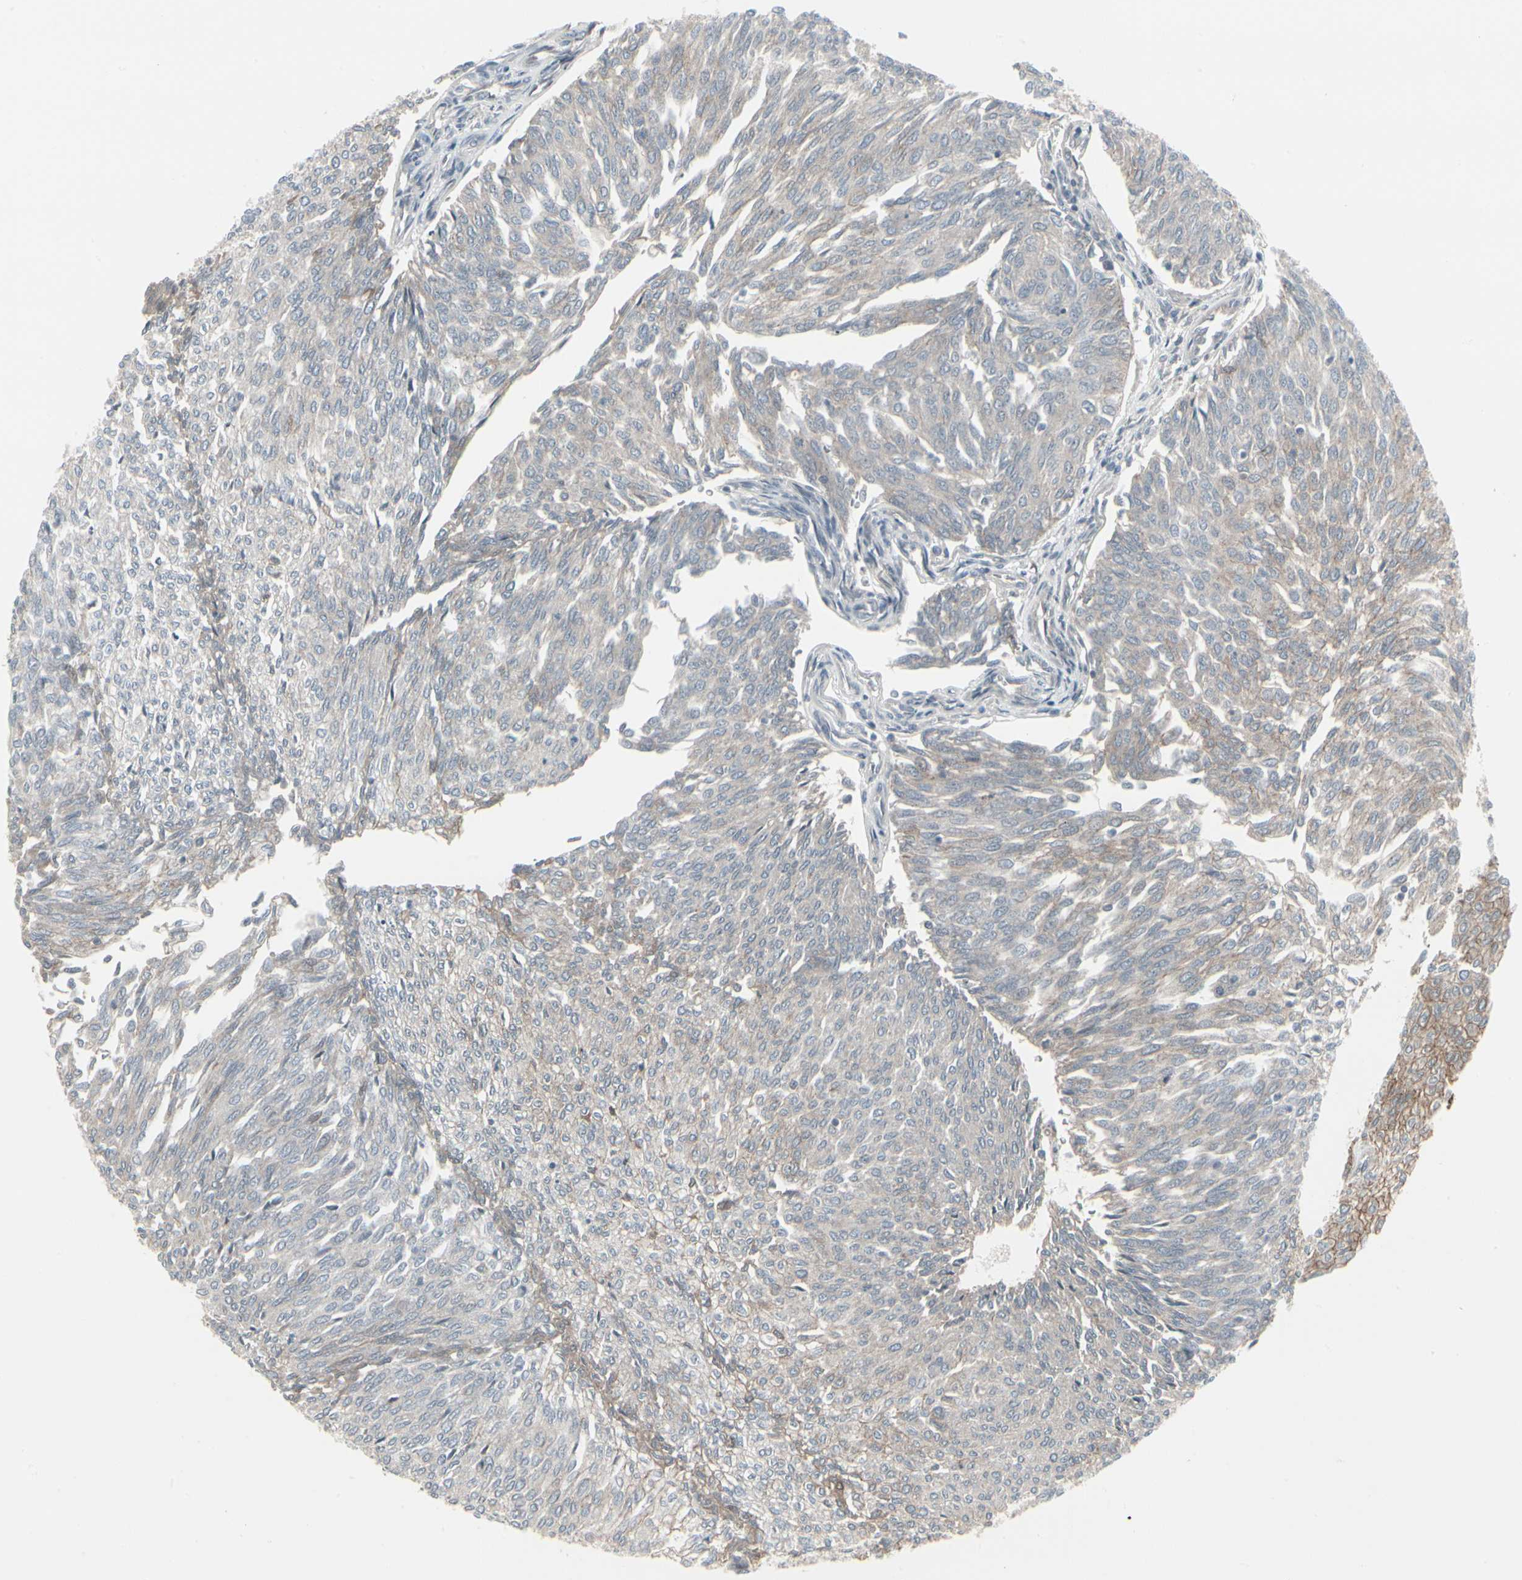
{"staining": {"intensity": "weak", "quantity": "25%-75%", "location": "cytoplasmic/membranous"}, "tissue": "urothelial cancer", "cell_type": "Tumor cells", "image_type": "cancer", "snomed": [{"axis": "morphology", "description": "Urothelial carcinoma, Low grade"}, {"axis": "topography", "description": "Urinary bladder"}], "caption": "Immunohistochemical staining of urothelial carcinoma (low-grade) demonstrates low levels of weak cytoplasmic/membranous expression in about 25%-75% of tumor cells. Nuclei are stained in blue.", "gene": "EPS15", "patient": {"sex": "female", "age": 79}}